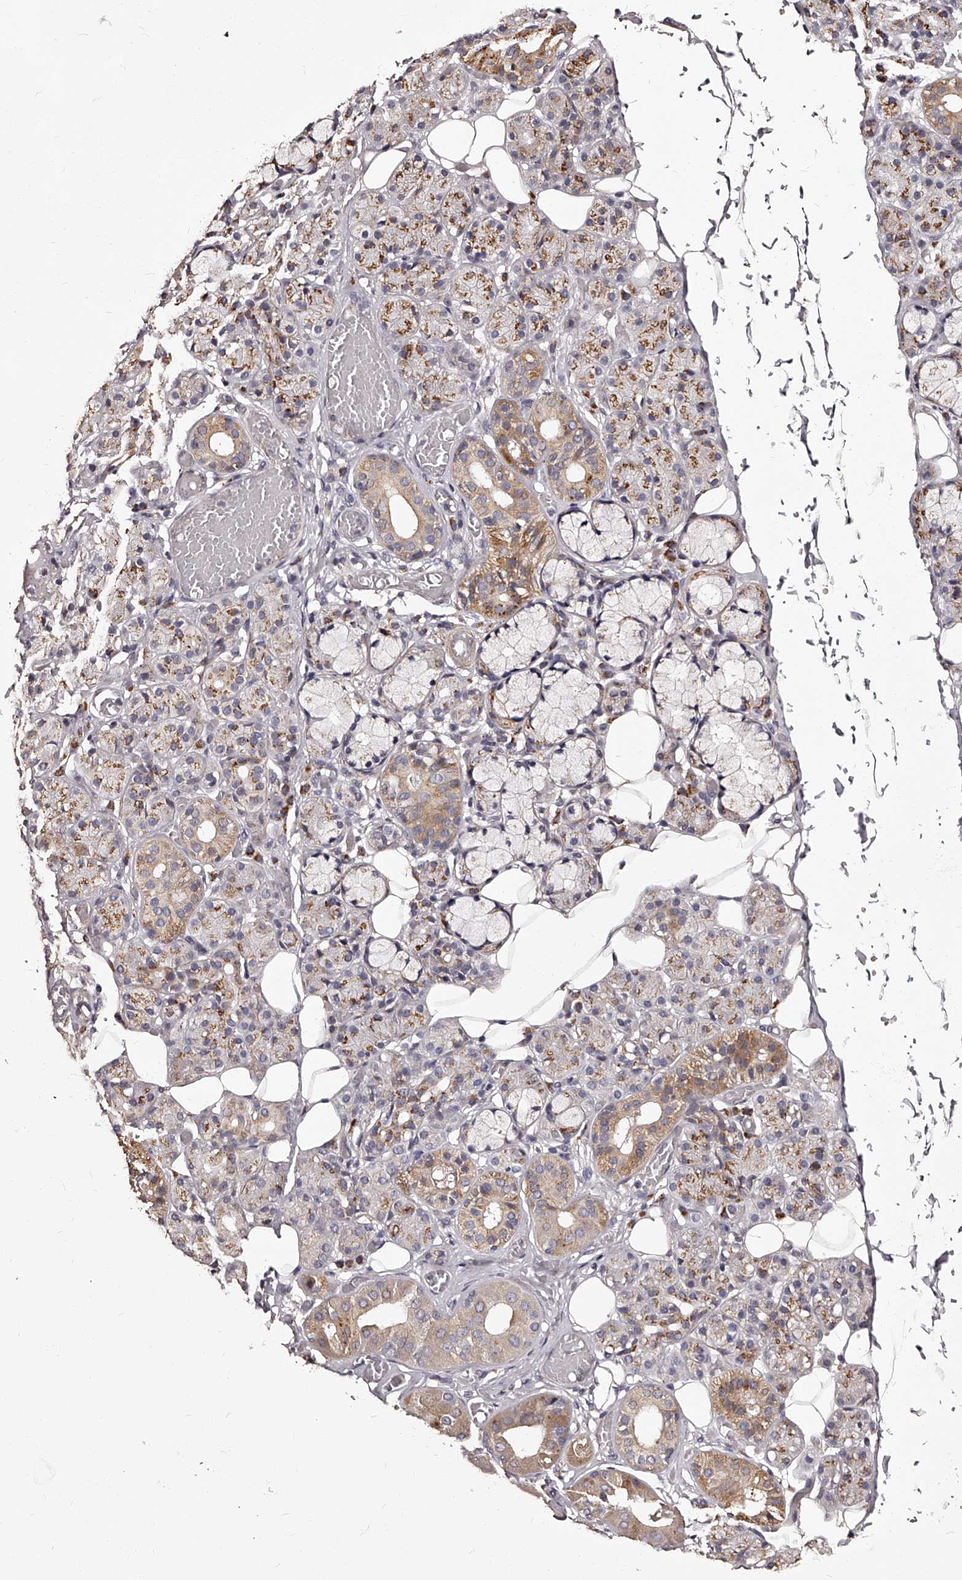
{"staining": {"intensity": "moderate", "quantity": ">75%", "location": "cytoplasmic/membranous"}, "tissue": "salivary gland", "cell_type": "Glandular cells", "image_type": "normal", "snomed": [{"axis": "morphology", "description": "Normal tissue, NOS"}, {"axis": "topography", "description": "Salivary gland"}], "caption": "Brown immunohistochemical staining in normal human salivary gland shows moderate cytoplasmic/membranous expression in approximately >75% of glandular cells. Ihc stains the protein in brown and the nuclei are stained blue.", "gene": "RSC1A1", "patient": {"sex": "male", "age": 63}}